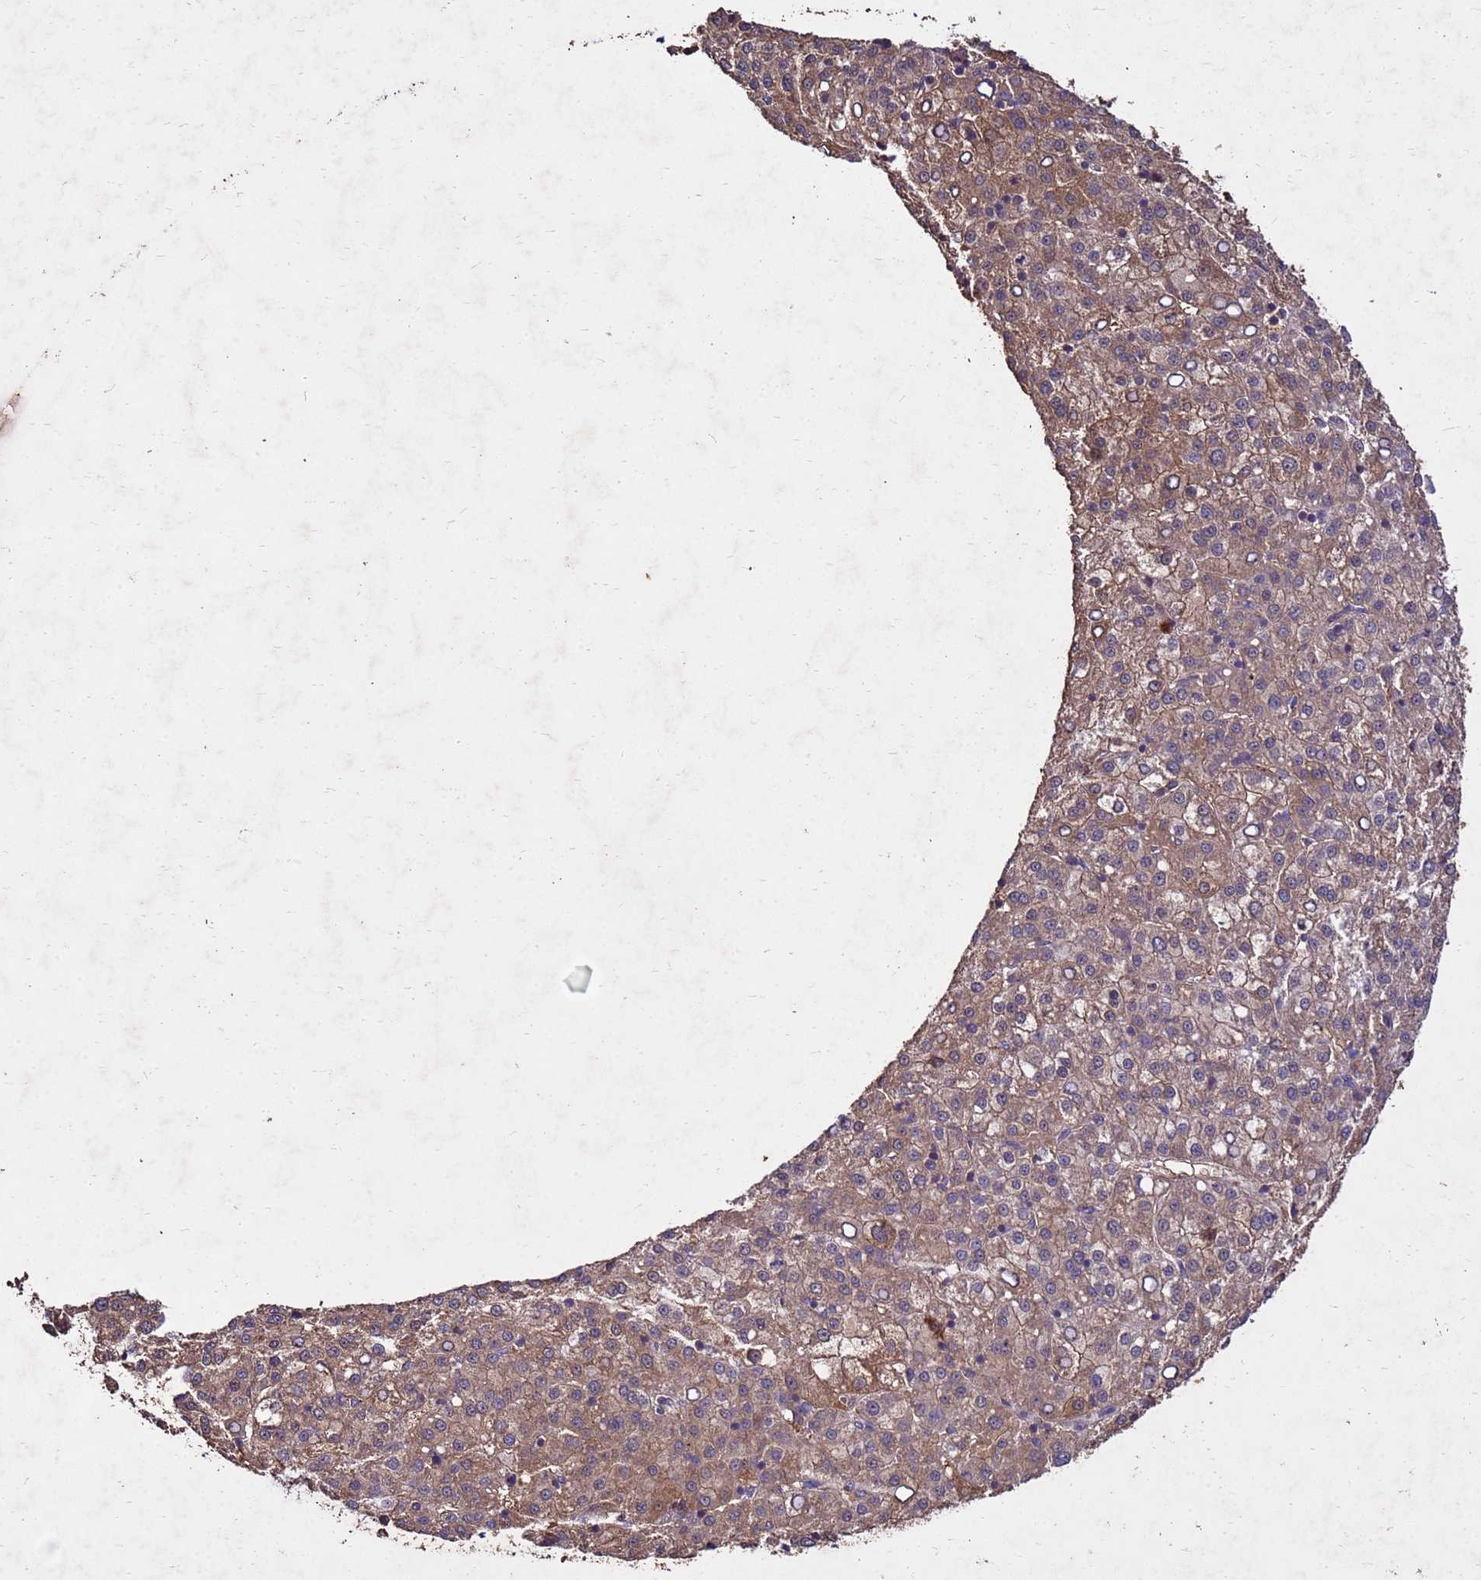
{"staining": {"intensity": "moderate", "quantity": ">75%", "location": "cytoplasmic/membranous"}, "tissue": "liver cancer", "cell_type": "Tumor cells", "image_type": "cancer", "snomed": [{"axis": "morphology", "description": "Carcinoma, Hepatocellular, NOS"}, {"axis": "topography", "description": "Liver"}], "caption": "Immunohistochemistry of liver hepatocellular carcinoma shows medium levels of moderate cytoplasmic/membranous staining in about >75% of tumor cells. Immunohistochemistry stains the protein of interest in brown and the nuclei are stained blue.", "gene": "TOR4A", "patient": {"sex": "female", "age": 58}}